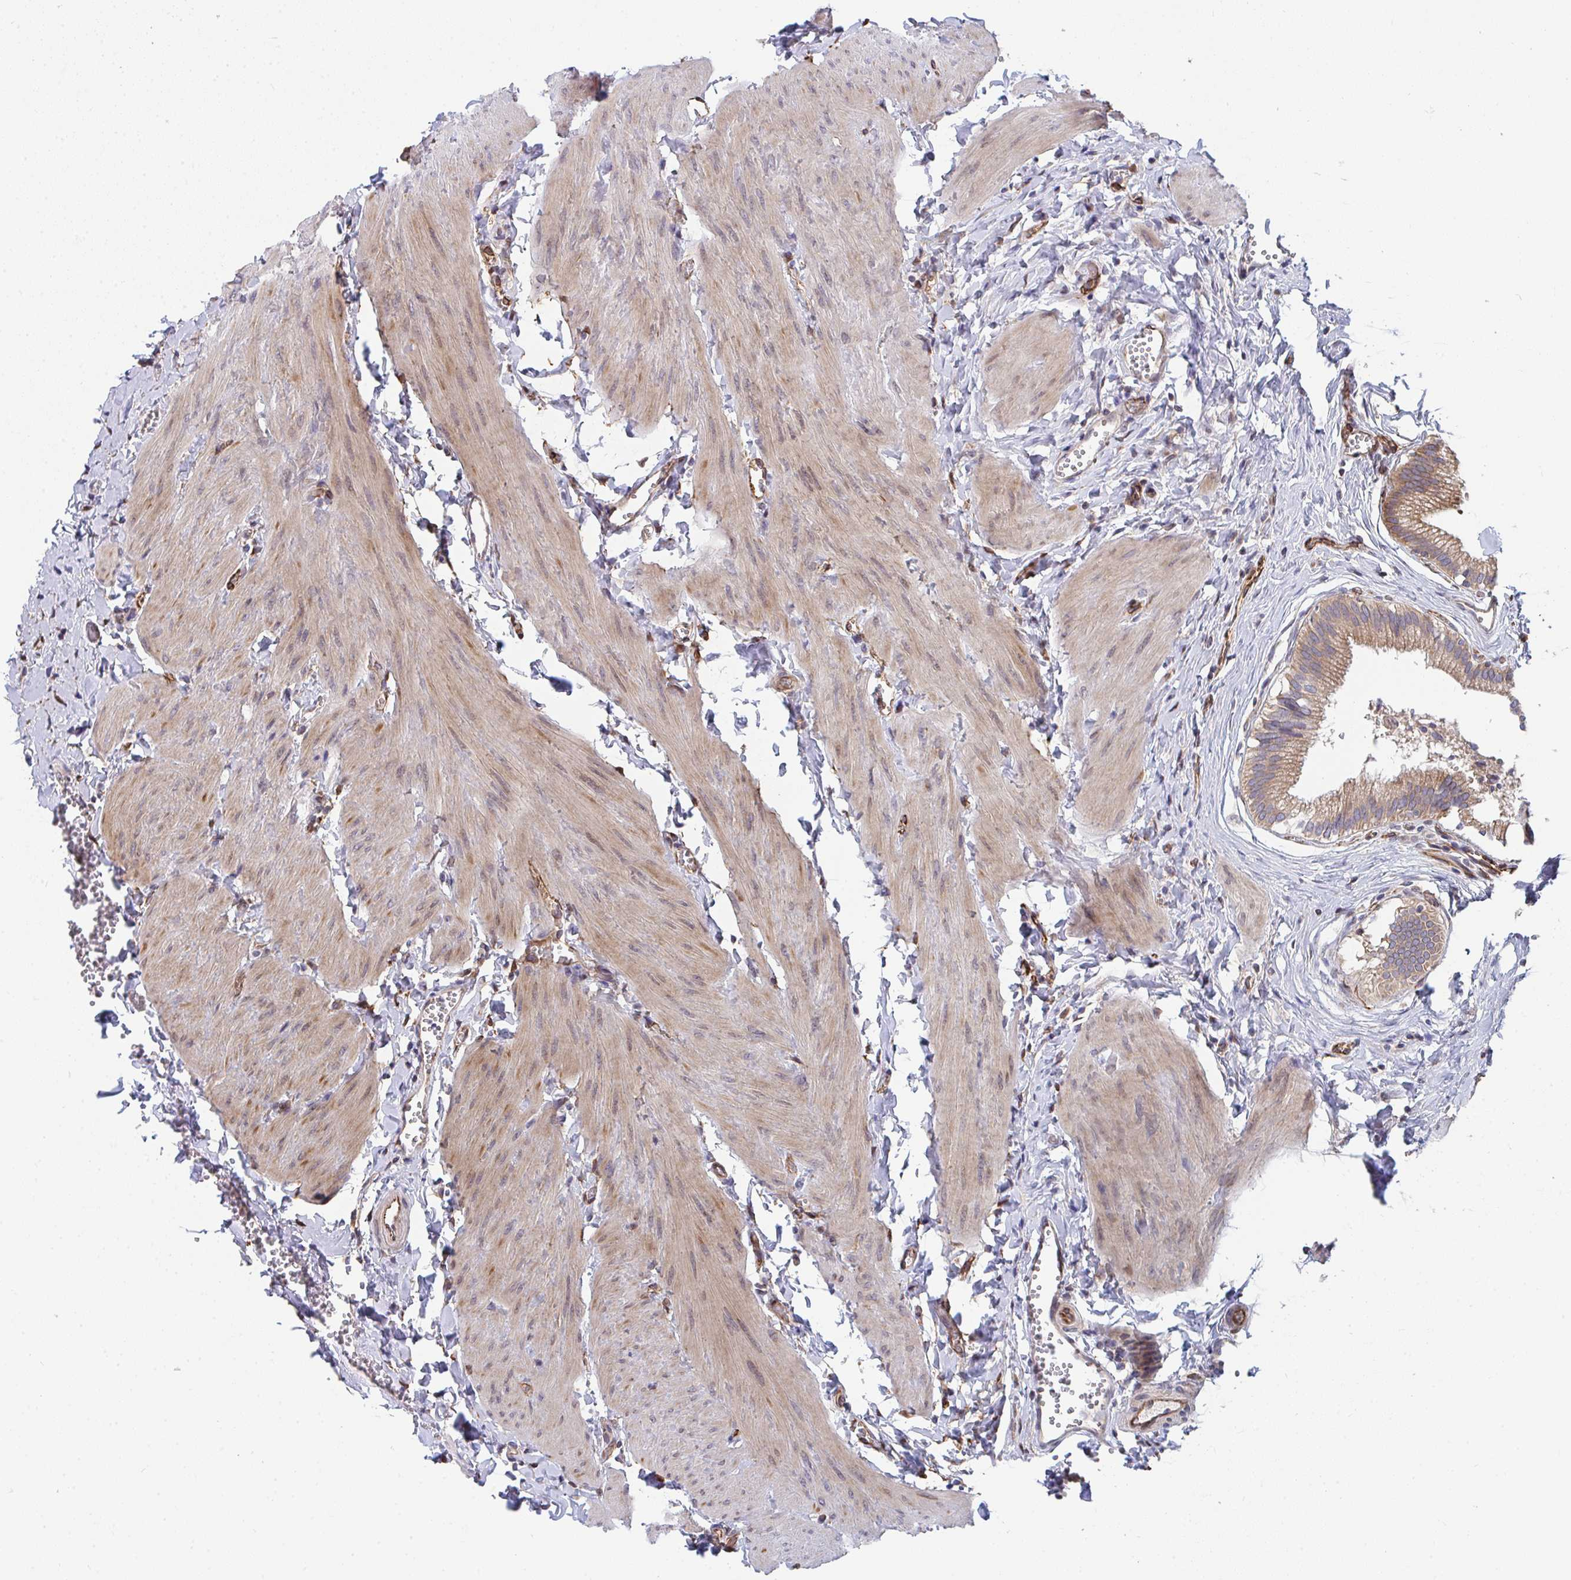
{"staining": {"intensity": "moderate", "quantity": ">75%", "location": "cytoplasmic/membranous"}, "tissue": "gallbladder", "cell_type": "Glandular cells", "image_type": "normal", "snomed": [{"axis": "morphology", "description": "Normal tissue, NOS"}, {"axis": "topography", "description": "Gallbladder"}], "caption": "Protein staining exhibits moderate cytoplasmic/membranous positivity in approximately >75% of glandular cells in unremarkable gallbladder. (DAB IHC, brown staining for protein, blue staining for nuclei).", "gene": "EIF1AD", "patient": {"sex": "male", "age": 17}}